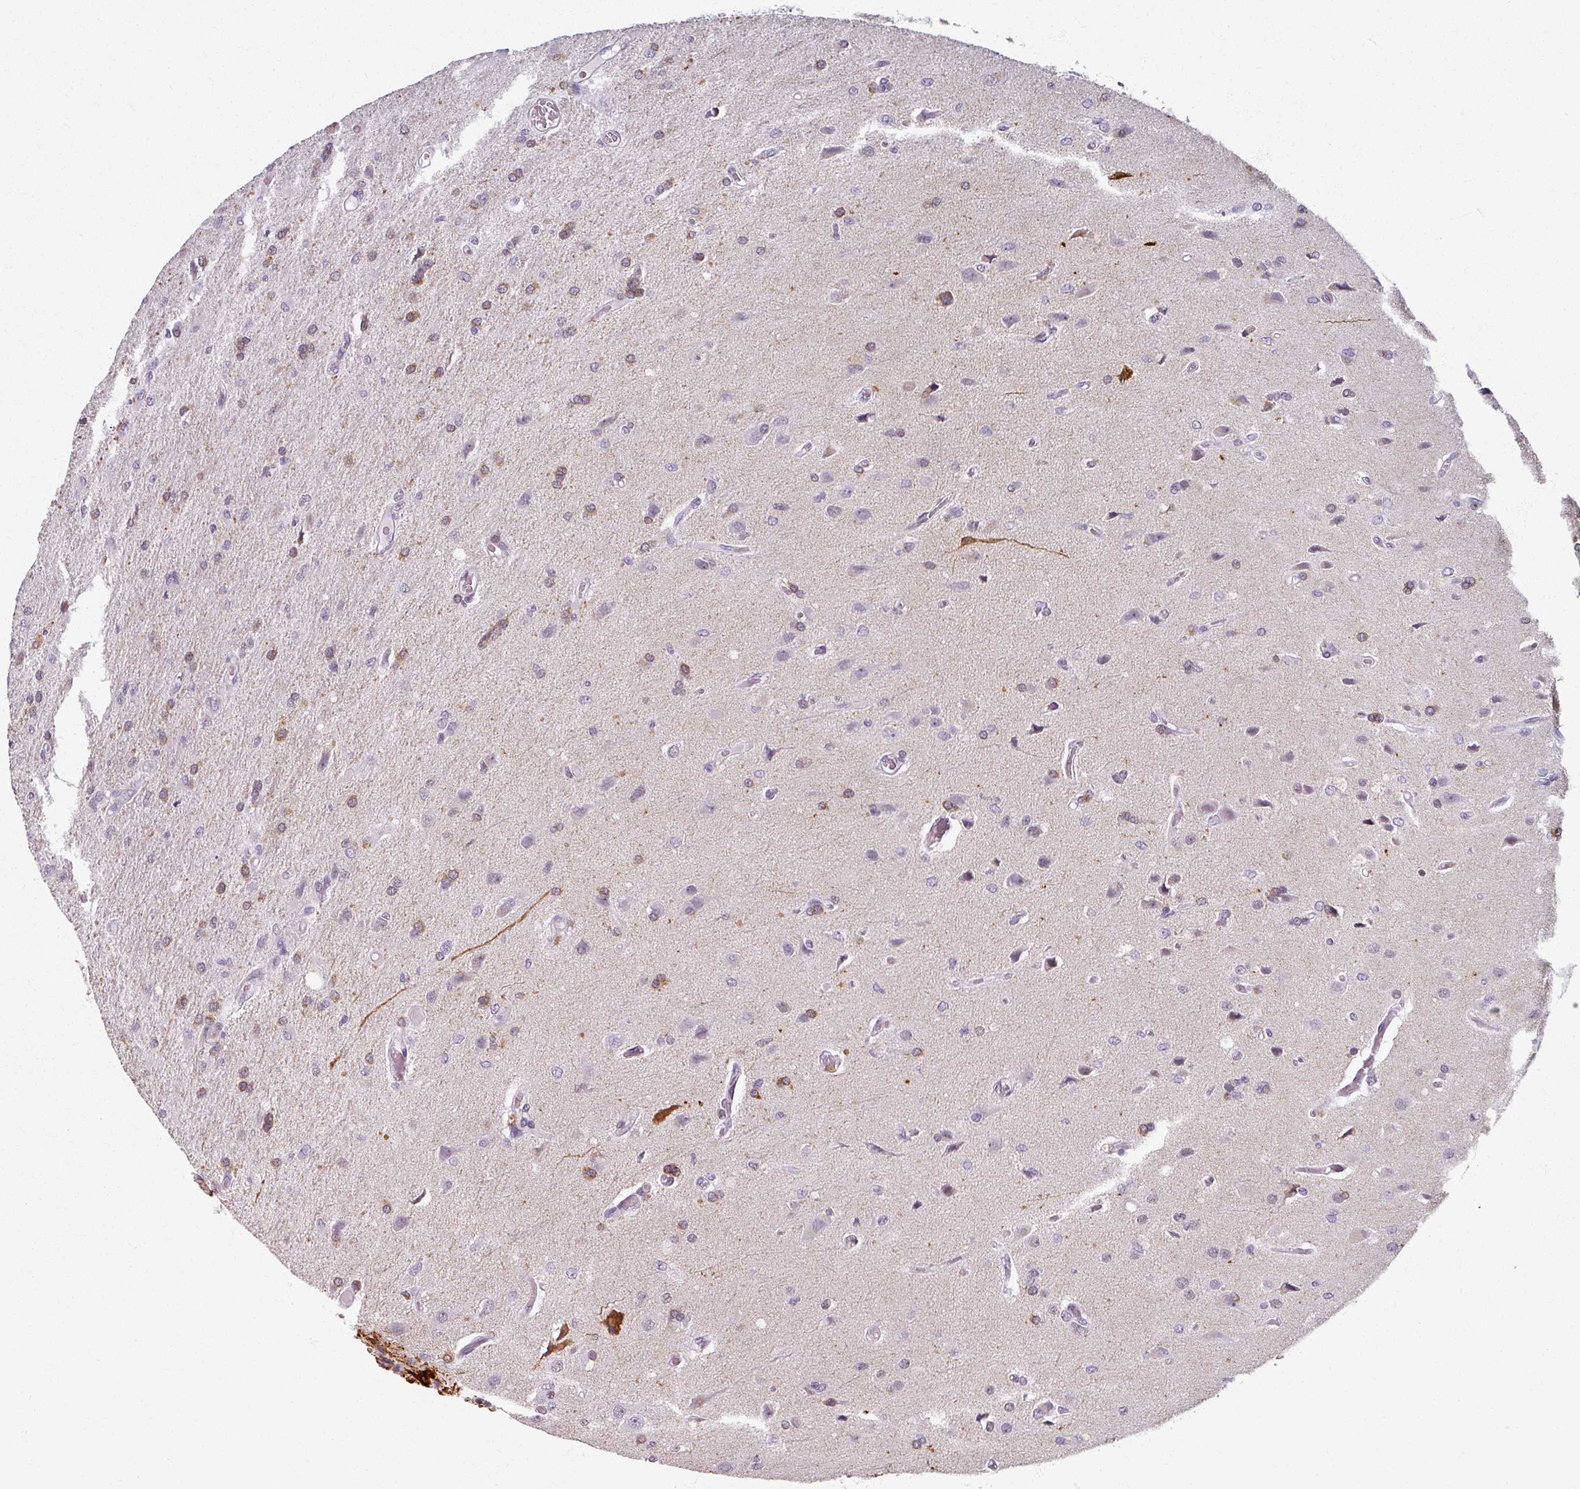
{"staining": {"intensity": "moderate", "quantity": "<25%", "location": "cytoplasmic/membranous"}, "tissue": "glioma", "cell_type": "Tumor cells", "image_type": "cancer", "snomed": [{"axis": "morphology", "description": "Glioma, malignant, High grade"}, {"axis": "topography", "description": "Brain"}], "caption": "This histopathology image demonstrates immunohistochemistry staining of glioma, with low moderate cytoplasmic/membranous expression in about <25% of tumor cells.", "gene": "RIPOR3", "patient": {"sex": "female", "age": 70}}